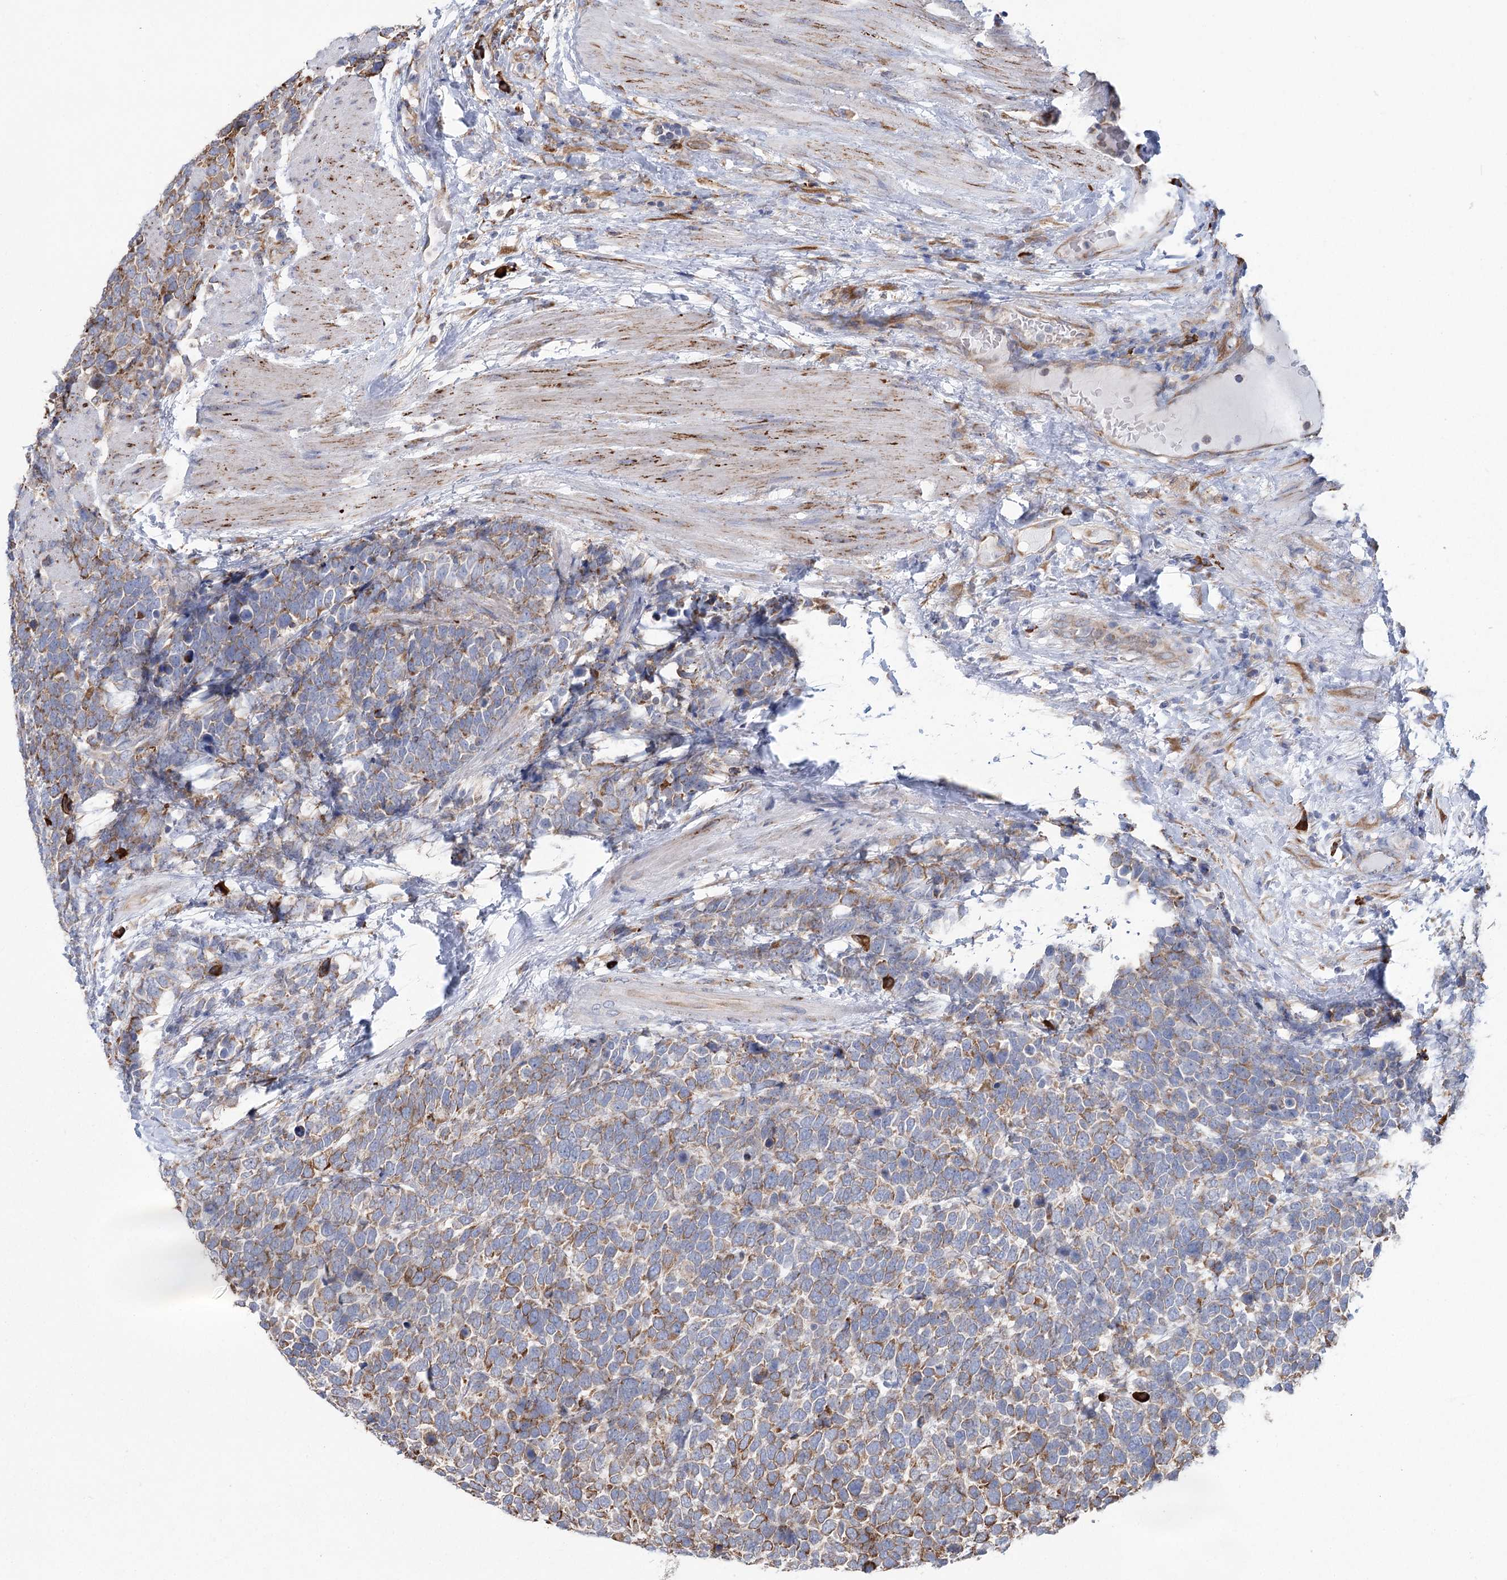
{"staining": {"intensity": "moderate", "quantity": "<25%", "location": "cytoplasmic/membranous"}, "tissue": "urothelial cancer", "cell_type": "Tumor cells", "image_type": "cancer", "snomed": [{"axis": "morphology", "description": "Urothelial carcinoma, High grade"}, {"axis": "topography", "description": "Urinary bladder"}], "caption": "Protein staining of urothelial cancer tissue exhibits moderate cytoplasmic/membranous staining in approximately <25% of tumor cells.", "gene": "METTL24", "patient": {"sex": "female", "age": 82}}